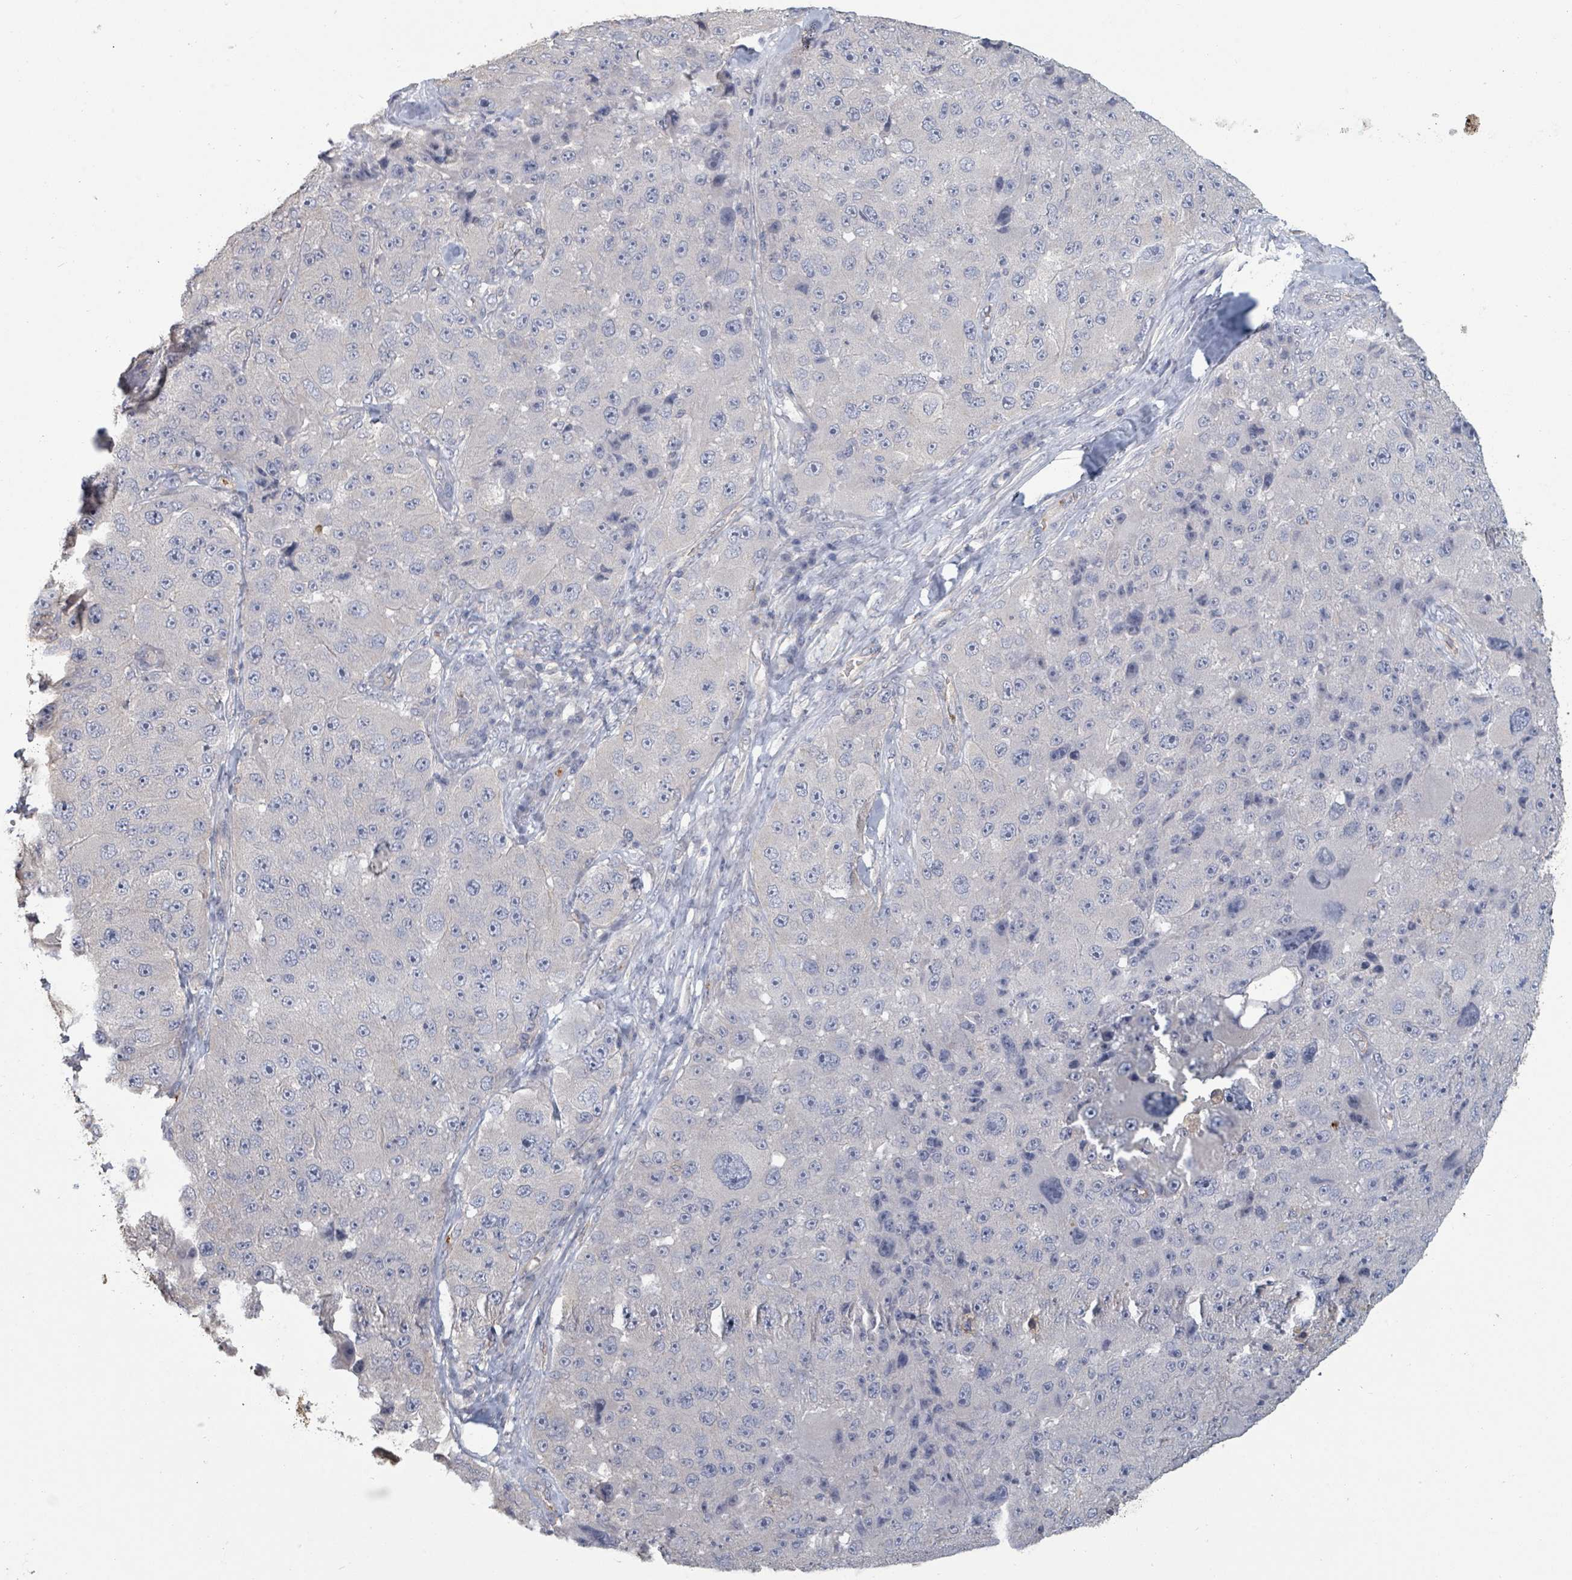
{"staining": {"intensity": "negative", "quantity": "none", "location": "none"}, "tissue": "melanoma", "cell_type": "Tumor cells", "image_type": "cancer", "snomed": [{"axis": "morphology", "description": "Malignant melanoma, Metastatic site"}, {"axis": "topography", "description": "Lymph node"}], "caption": "Human malignant melanoma (metastatic site) stained for a protein using immunohistochemistry shows no expression in tumor cells.", "gene": "PLAUR", "patient": {"sex": "male", "age": 62}}